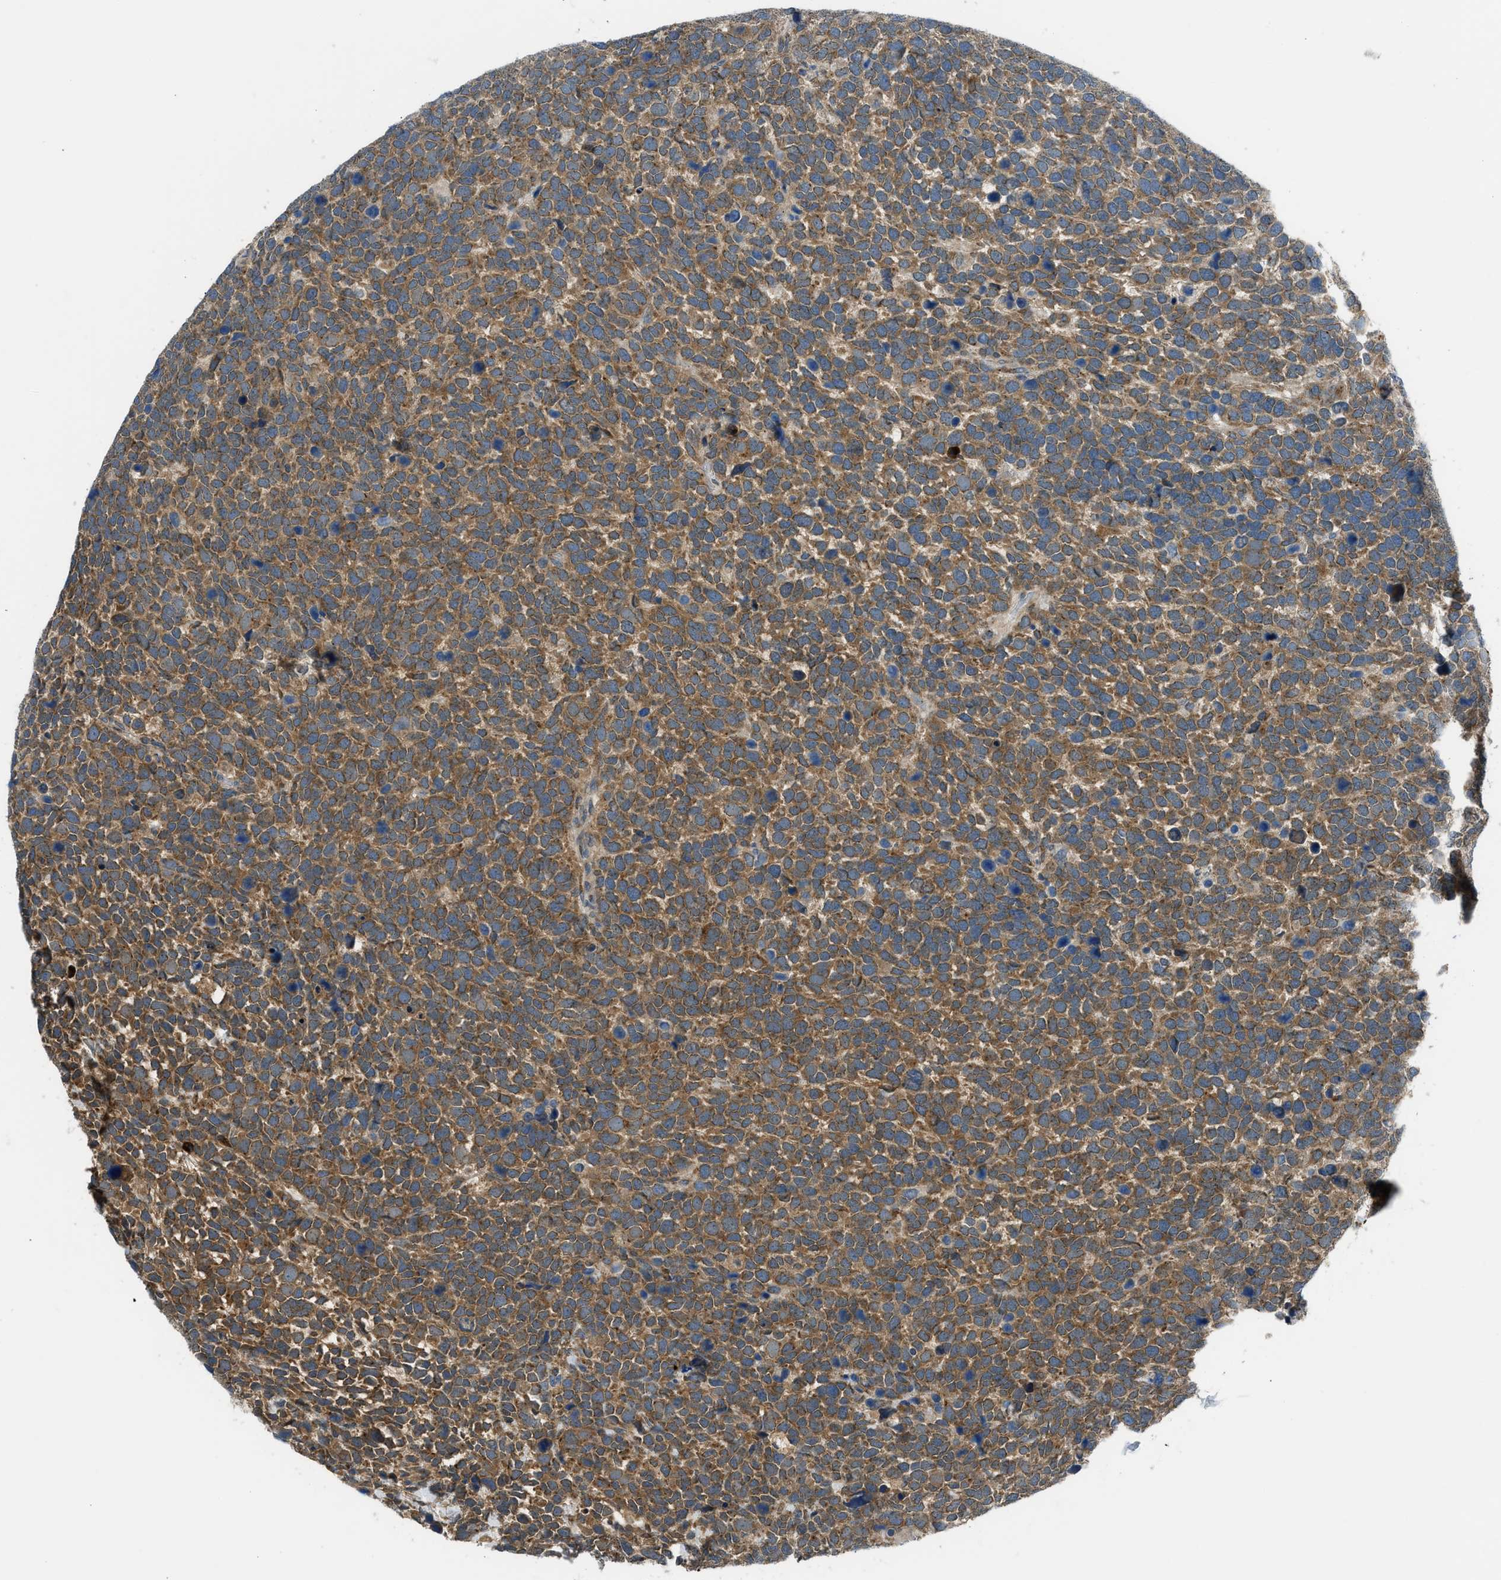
{"staining": {"intensity": "moderate", "quantity": ">75%", "location": "cytoplasmic/membranous"}, "tissue": "urothelial cancer", "cell_type": "Tumor cells", "image_type": "cancer", "snomed": [{"axis": "morphology", "description": "Urothelial carcinoma, High grade"}, {"axis": "topography", "description": "Urinary bladder"}], "caption": "Immunohistochemistry (IHC) (DAB) staining of high-grade urothelial carcinoma displays moderate cytoplasmic/membranous protein positivity in approximately >75% of tumor cells.", "gene": "EDARADD", "patient": {"sex": "female", "age": 82}}